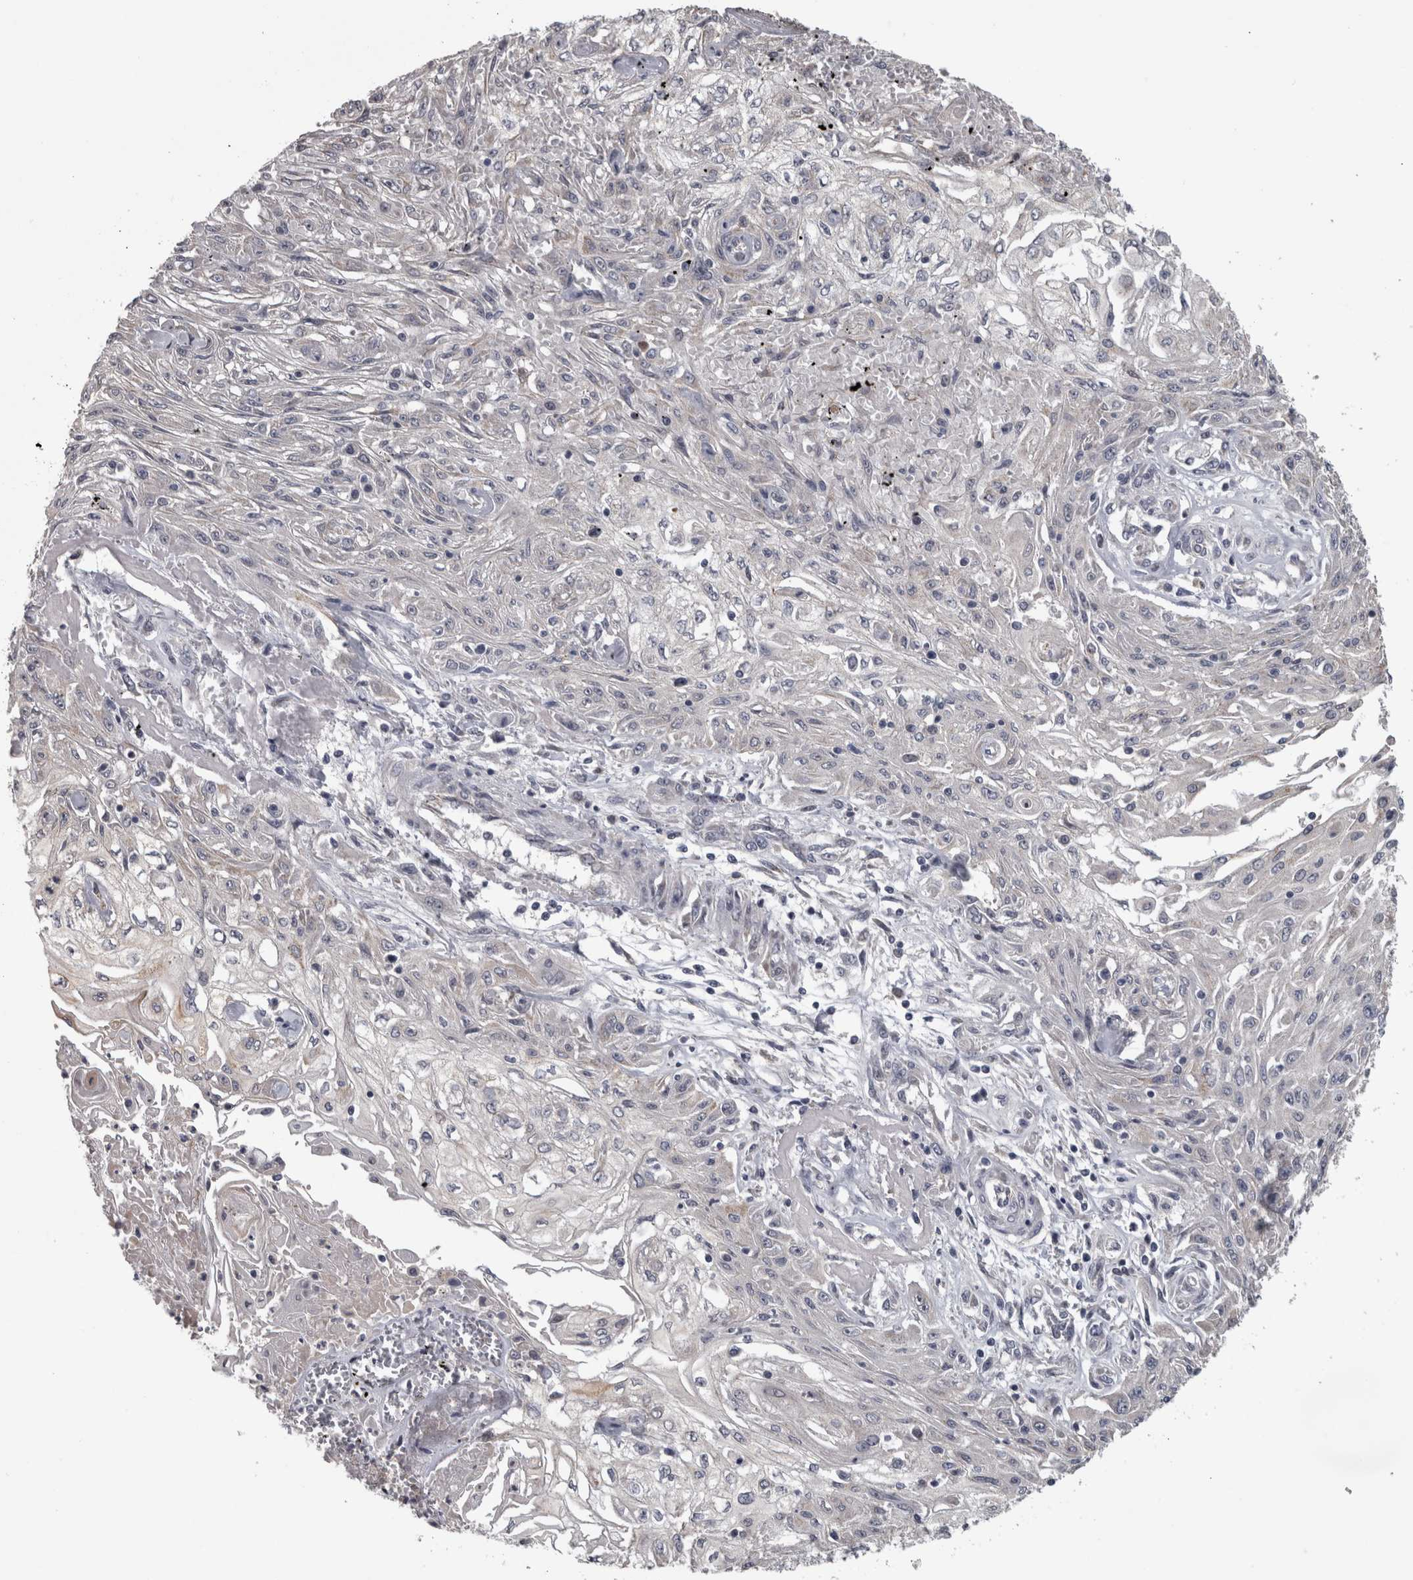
{"staining": {"intensity": "negative", "quantity": "none", "location": "none"}, "tissue": "skin cancer", "cell_type": "Tumor cells", "image_type": "cancer", "snomed": [{"axis": "morphology", "description": "Squamous cell carcinoma, NOS"}, {"axis": "morphology", "description": "Squamous cell carcinoma, metastatic, NOS"}, {"axis": "topography", "description": "Skin"}, {"axis": "topography", "description": "Lymph node"}], "caption": "Immunohistochemistry histopathology image of human skin cancer stained for a protein (brown), which reveals no staining in tumor cells. (DAB immunohistochemistry with hematoxylin counter stain).", "gene": "DBT", "patient": {"sex": "male", "age": 75}}